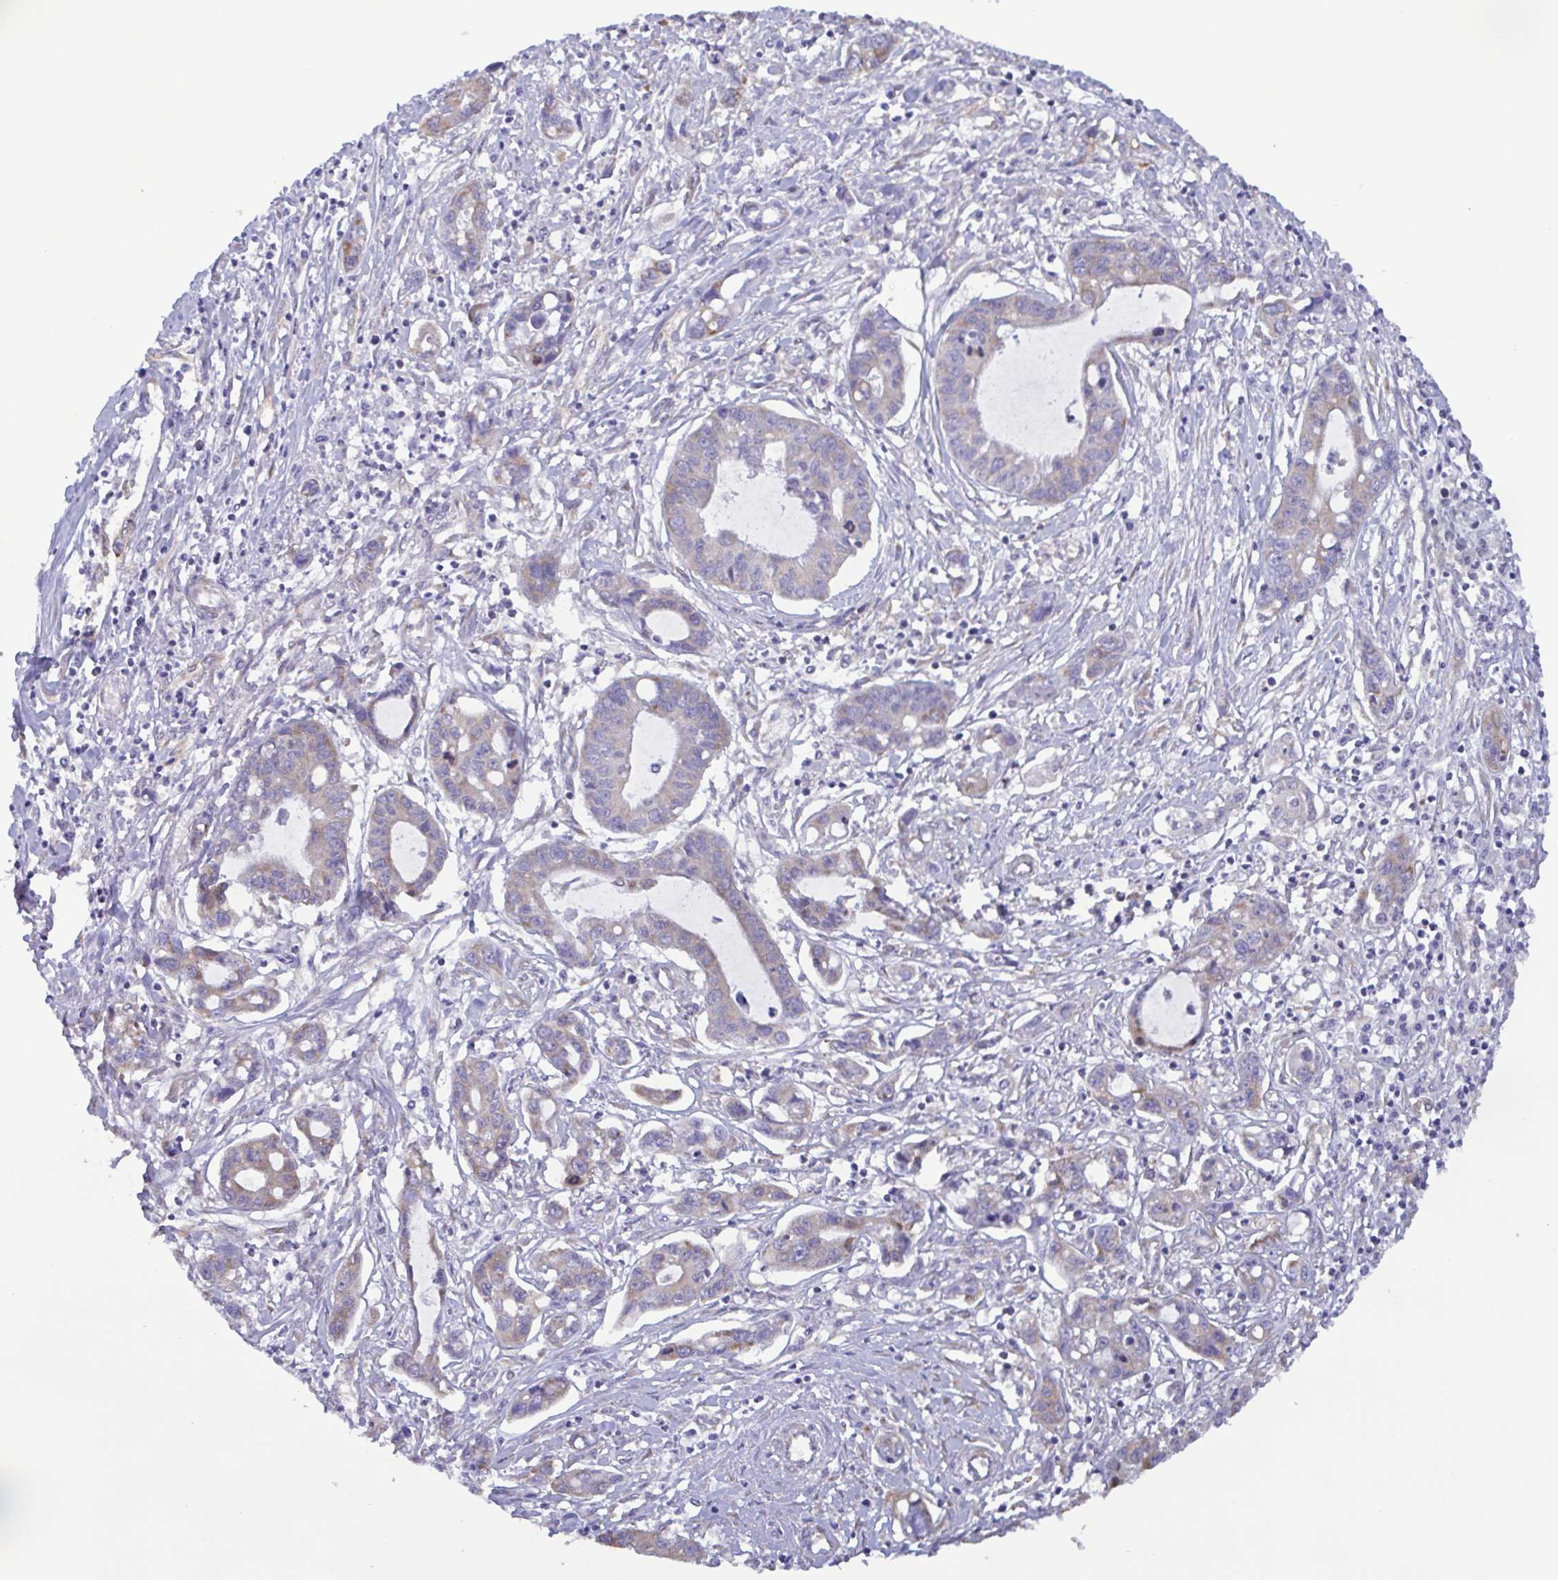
{"staining": {"intensity": "negative", "quantity": "none", "location": "none"}, "tissue": "liver cancer", "cell_type": "Tumor cells", "image_type": "cancer", "snomed": [{"axis": "morphology", "description": "Cholangiocarcinoma"}, {"axis": "topography", "description": "Liver"}], "caption": "Immunohistochemical staining of human cholangiocarcinoma (liver) reveals no significant expression in tumor cells.", "gene": "TNNI3", "patient": {"sex": "male", "age": 58}}